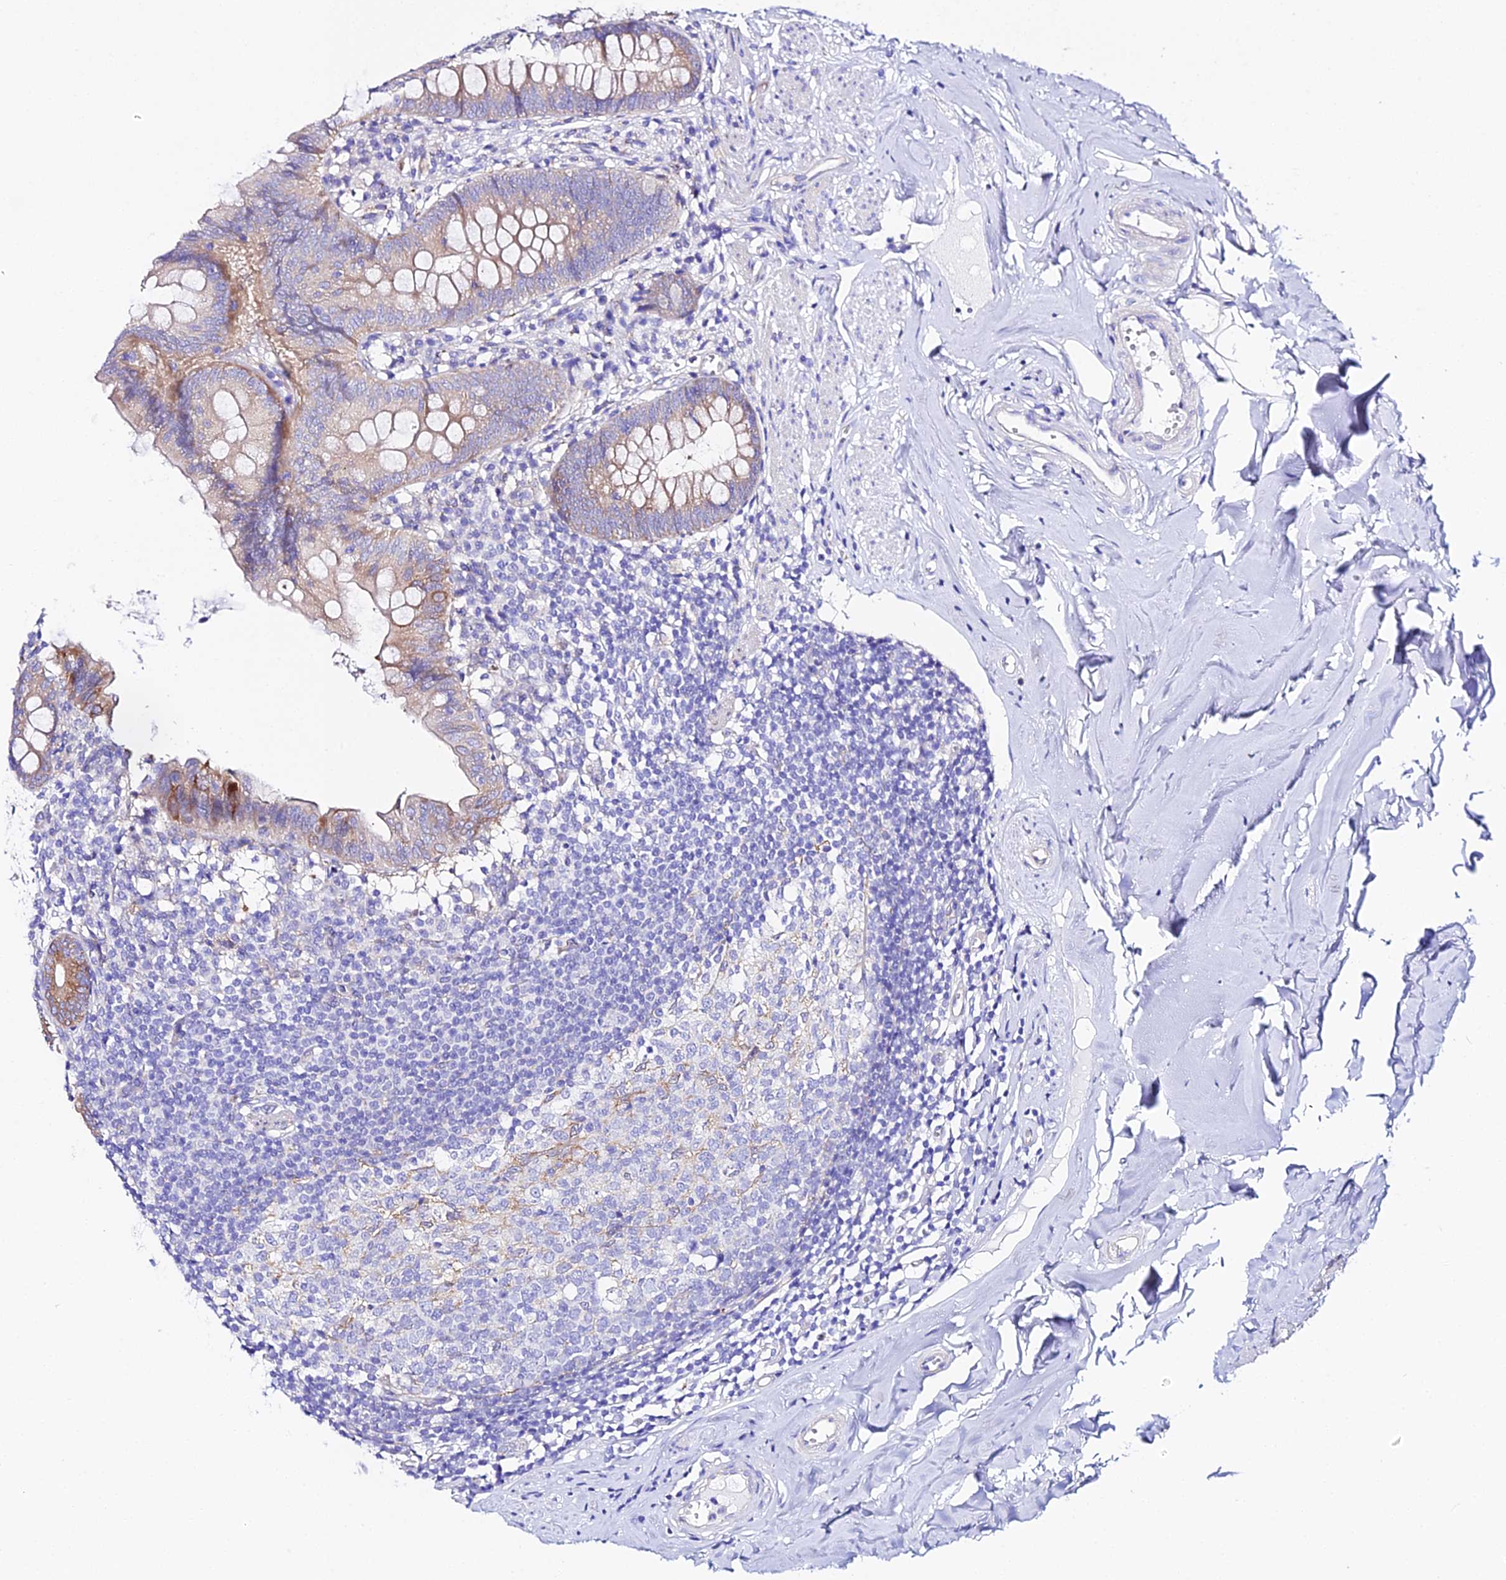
{"staining": {"intensity": "moderate", "quantity": "25%-75%", "location": "cytoplasmic/membranous"}, "tissue": "appendix", "cell_type": "Glandular cells", "image_type": "normal", "snomed": [{"axis": "morphology", "description": "Normal tissue, NOS"}, {"axis": "topography", "description": "Appendix"}], "caption": "The micrograph demonstrates a brown stain indicating the presence of a protein in the cytoplasmic/membranous of glandular cells in appendix.", "gene": "CFAP45", "patient": {"sex": "female", "age": 51}}